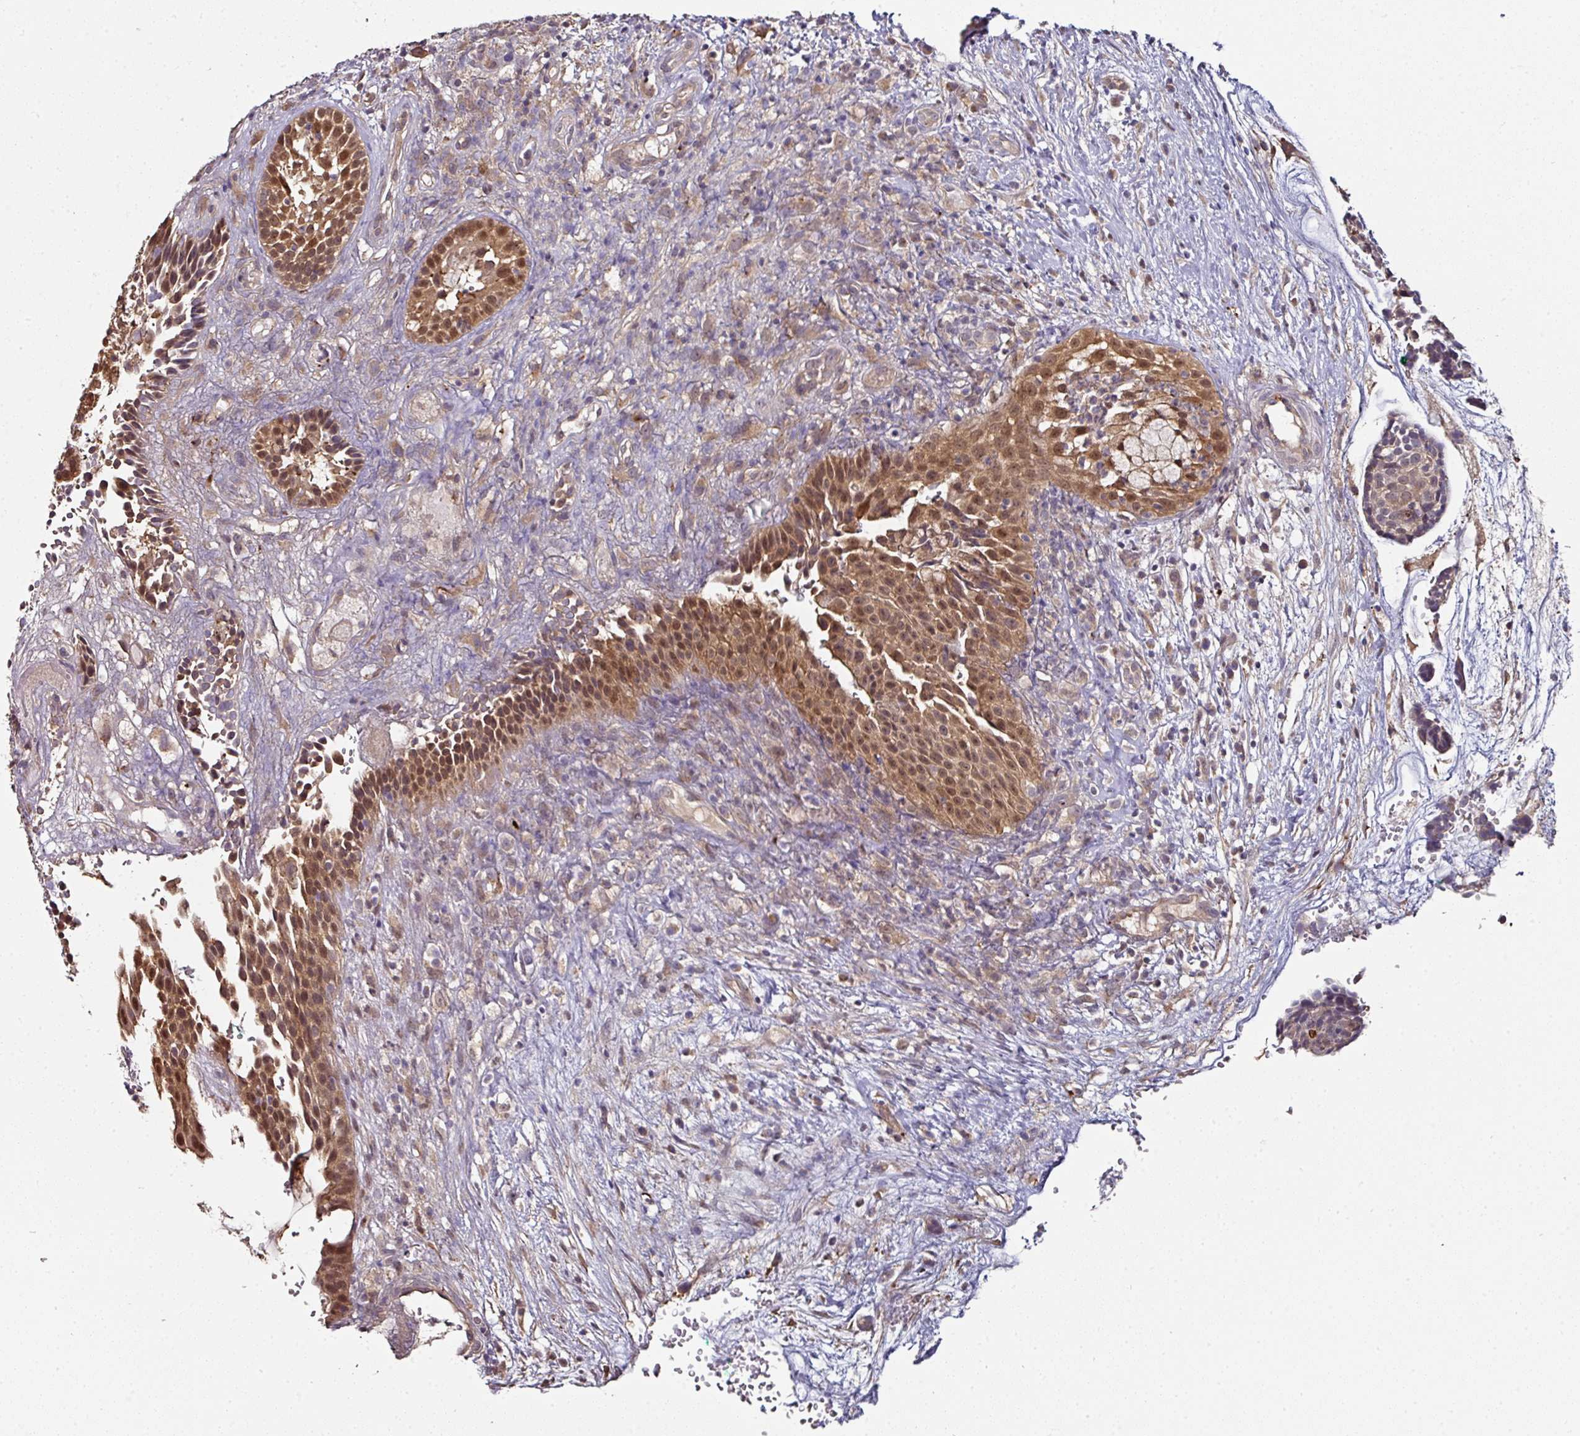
{"staining": {"intensity": "weak", "quantity": "<25%", "location": "cytoplasmic/membranous"}, "tissue": "head and neck cancer", "cell_type": "Tumor cells", "image_type": "cancer", "snomed": [{"axis": "morphology", "description": "Adenocarcinoma, NOS"}, {"axis": "topography", "description": "Subcutis"}, {"axis": "topography", "description": "Head-Neck"}], "caption": "DAB (3,3'-diaminobenzidine) immunohistochemical staining of human head and neck cancer (adenocarcinoma) demonstrates no significant expression in tumor cells. Nuclei are stained in blue.", "gene": "CTDSP2", "patient": {"sex": "female", "age": 73}}